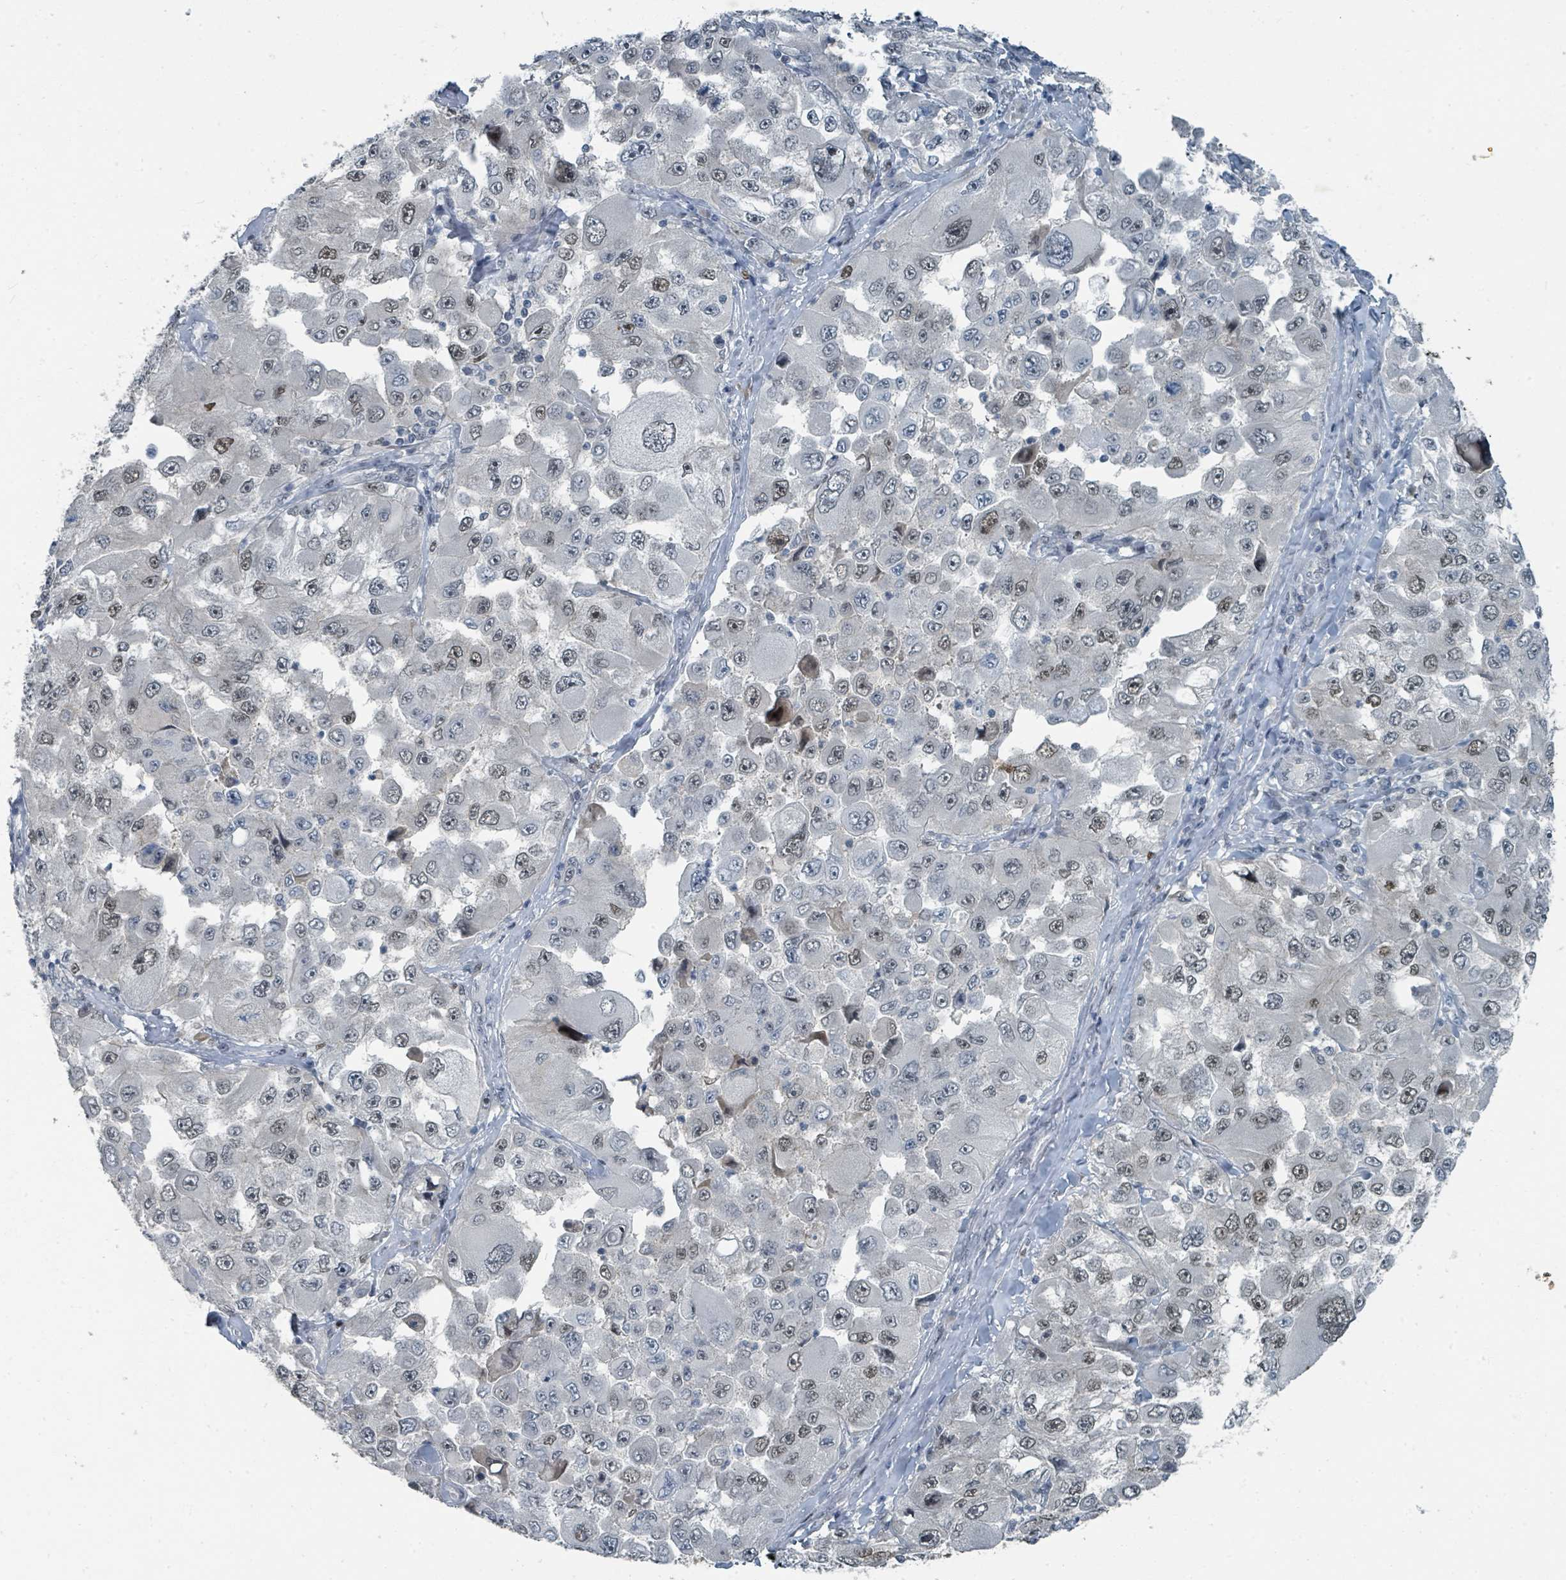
{"staining": {"intensity": "weak", "quantity": "25%-75%", "location": "nuclear"}, "tissue": "melanoma", "cell_type": "Tumor cells", "image_type": "cancer", "snomed": [{"axis": "morphology", "description": "Malignant melanoma, Metastatic site"}, {"axis": "topography", "description": "Lymph node"}], "caption": "Immunohistochemical staining of malignant melanoma (metastatic site) exhibits weak nuclear protein expression in about 25%-75% of tumor cells.", "gene": "UCK1", "patient": {"sex": "male", "age": 62}}